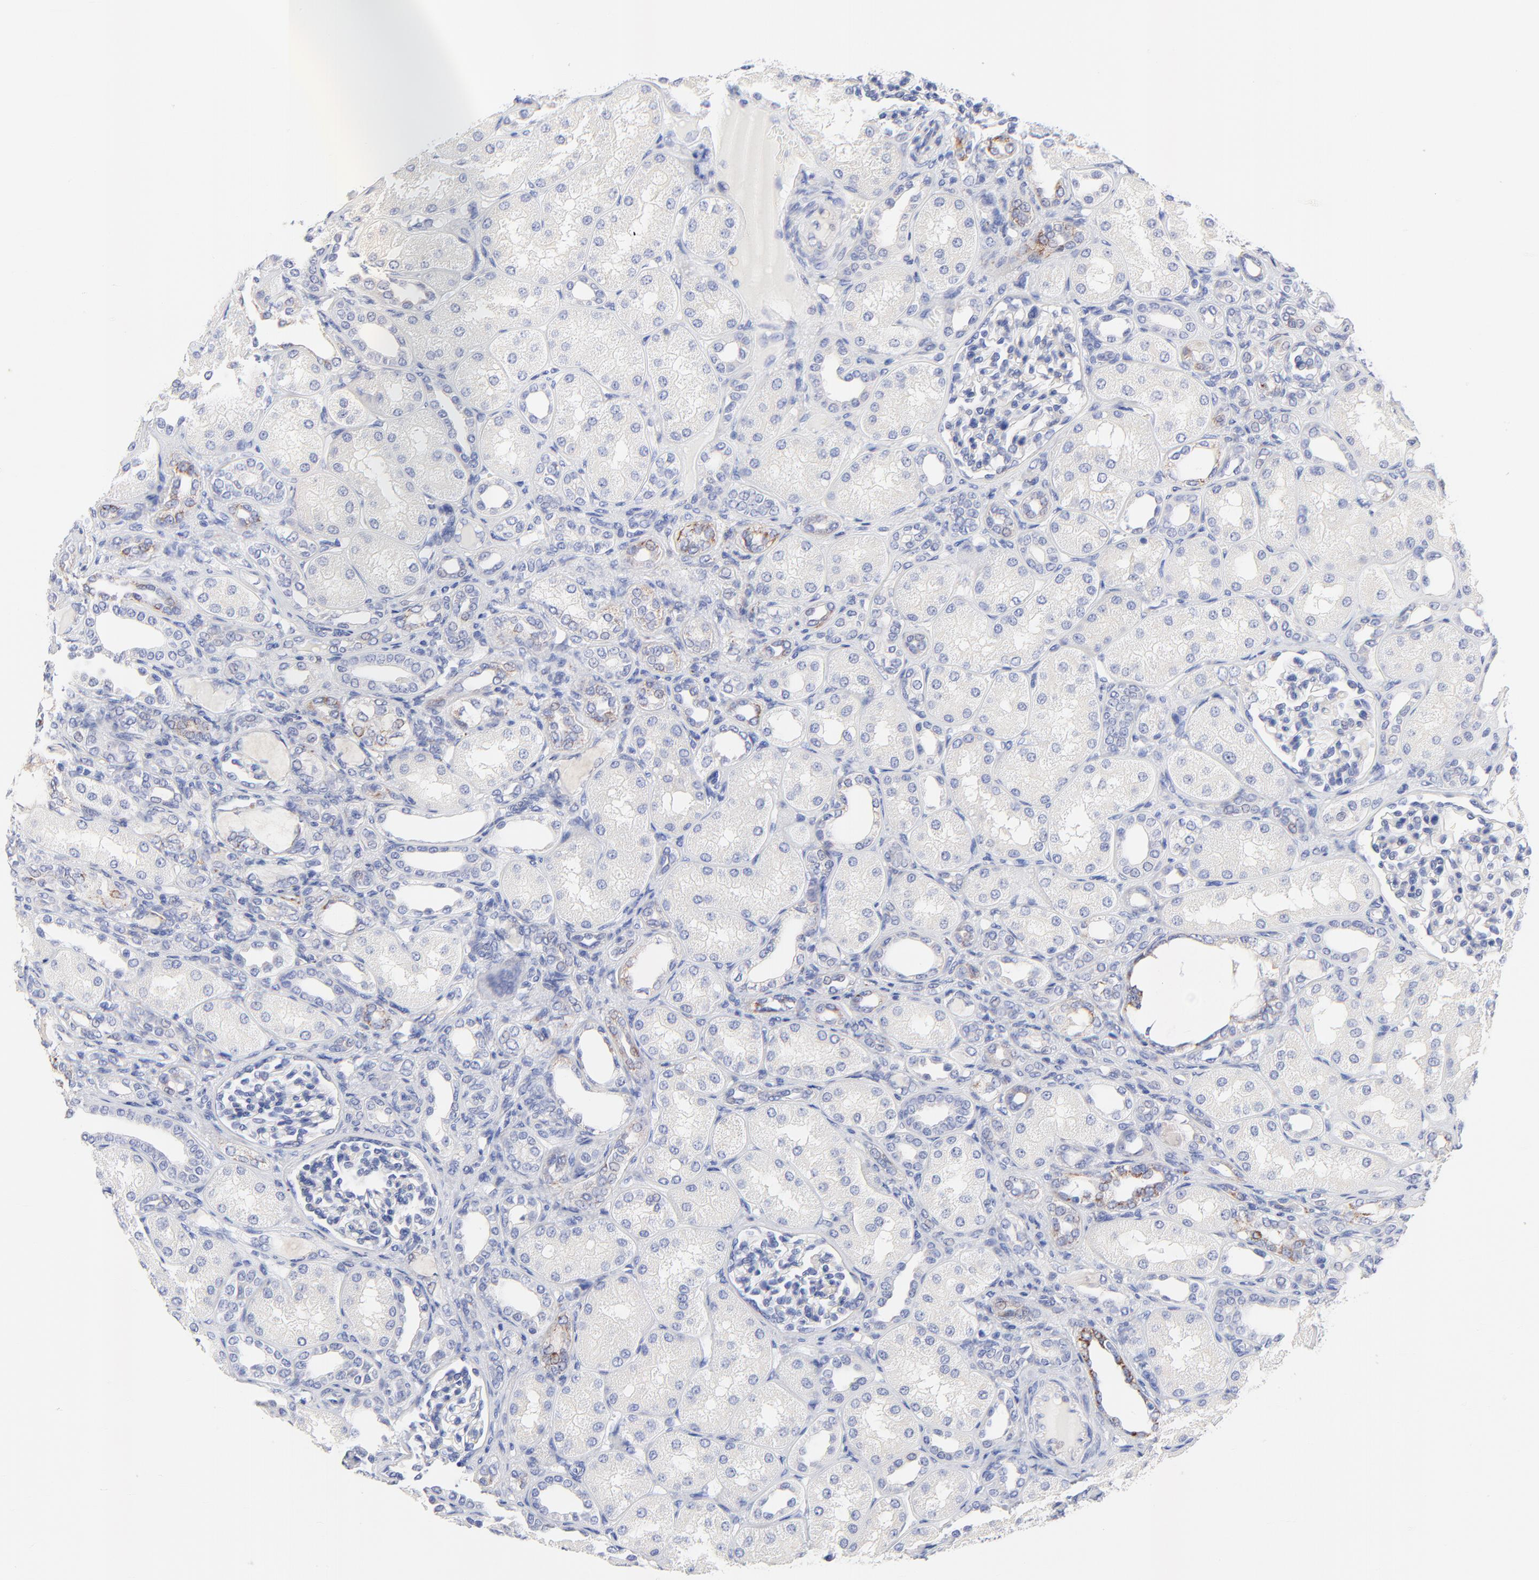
{"staining": {"intensity": "negative", "quantity": "none", "location": "none"}, "tissue": "kidney", "cell_type": "Cells in glomeruli", "image_type": "normal", "snomed": [{"axis": "morphology", "description": "Normal tissue, NOS"}, {"axis": "topography", "description": "Kidney"}], "caption": "DAB immunohistochemical staining of benign human kidney reveals no significant positivity in cells in glomeruli.", "gene": "FBXO10", "patient": {"sex": "male", "age": 7}}